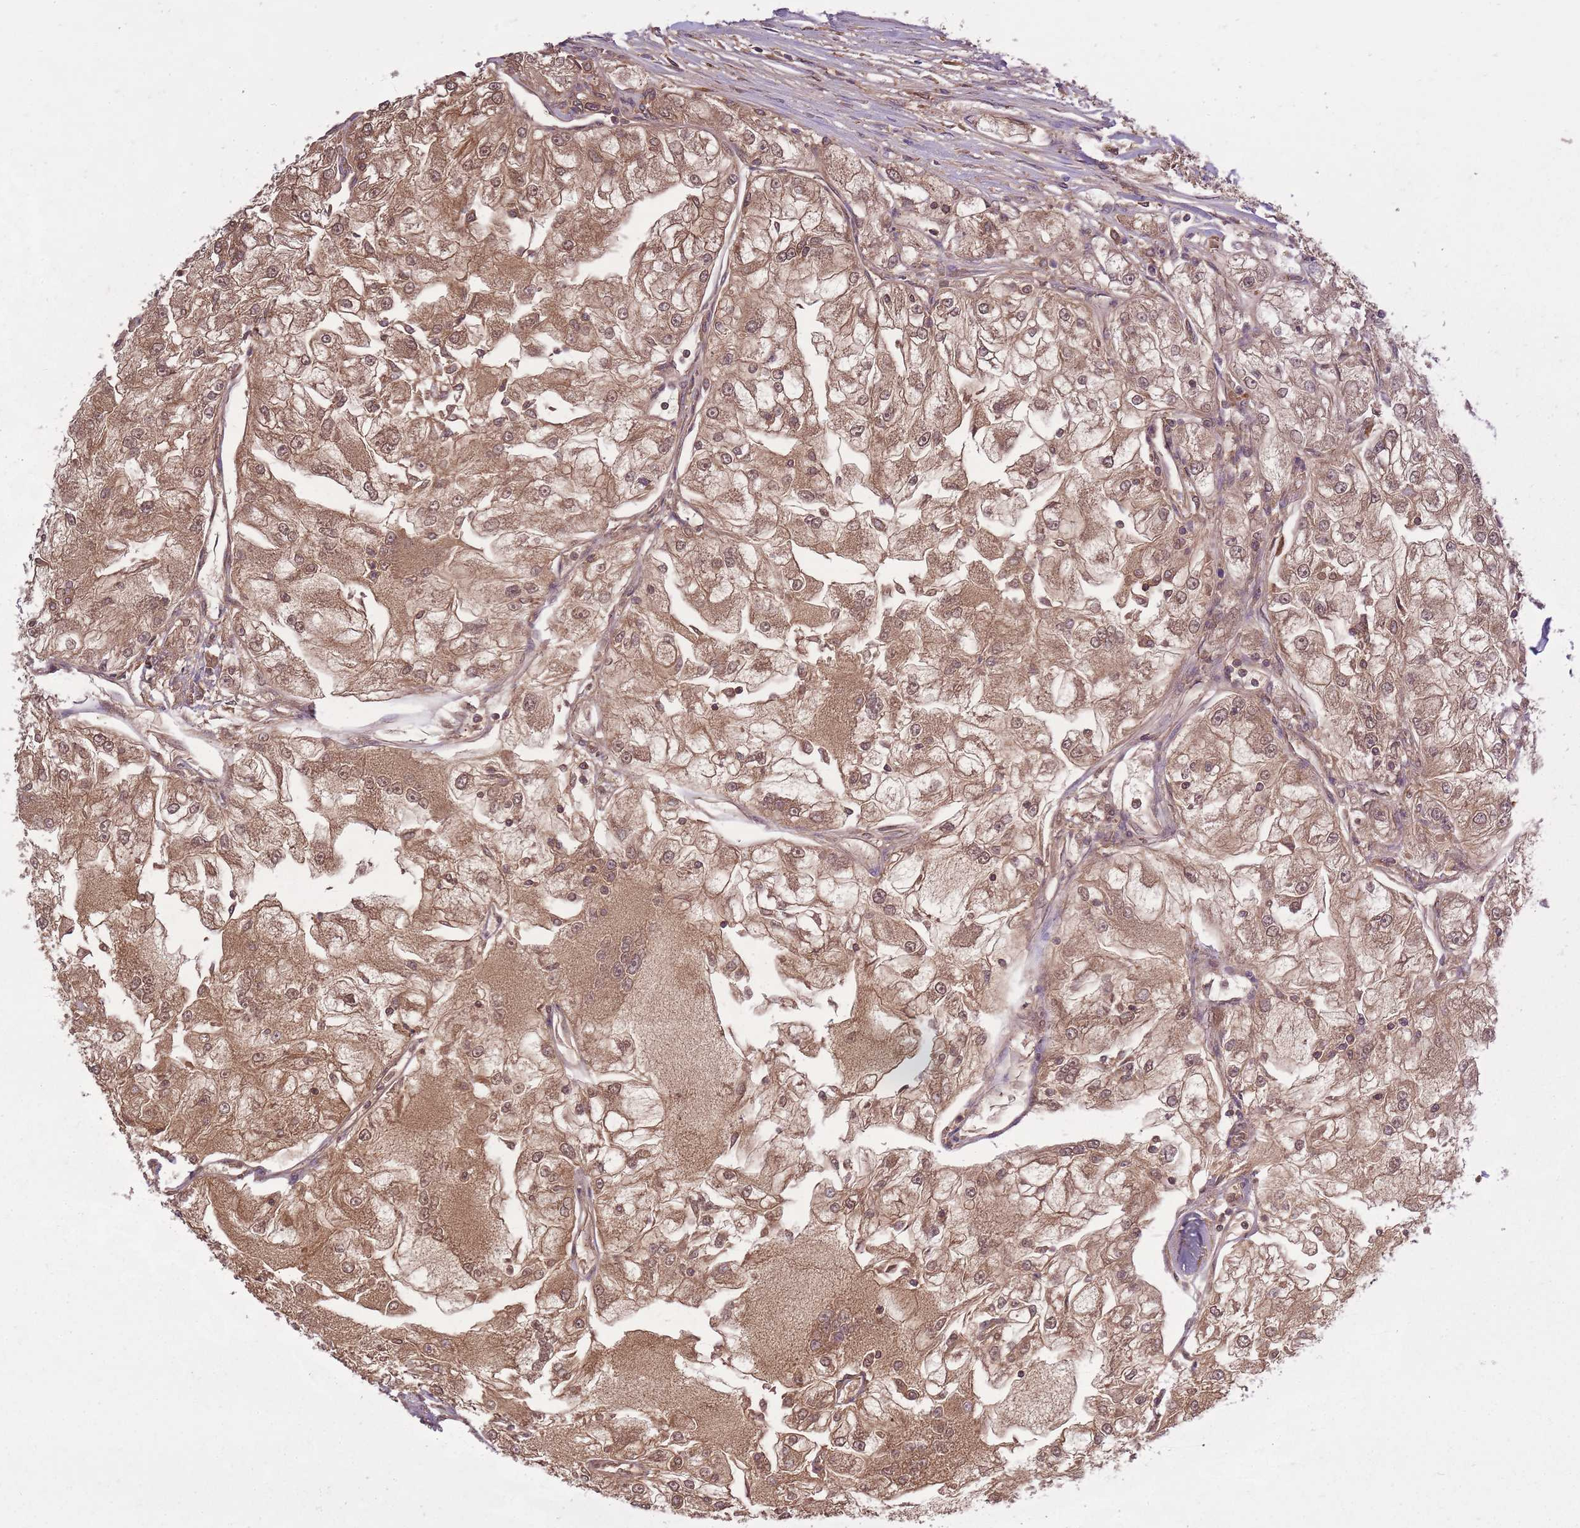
{"staining": {"intensity": "moderate", "quantity": ">75%", "location": "cytoplasmic/membranous,nuclear"}, "tissue": "renal cancer", "cell_type": "Tumor cells", "image_type": "cancer", "snomed": [{"axis": "morphology", "description": "Adenocarcinoma, NOS"}, {"axis": "topography", "description": "Kidney"}], "caption": "The image demonstrates a brown stain indicating the presence of a protein in the cytoplasmic/membranous and nuclear of tumor cells in renal cancer (adenocarcinoma). (DAB IHC, brown staining for protein, blue staining for nuclei).", "gene": "IGKV1D-42", "patient": {"sex": "female", "age": 72}}